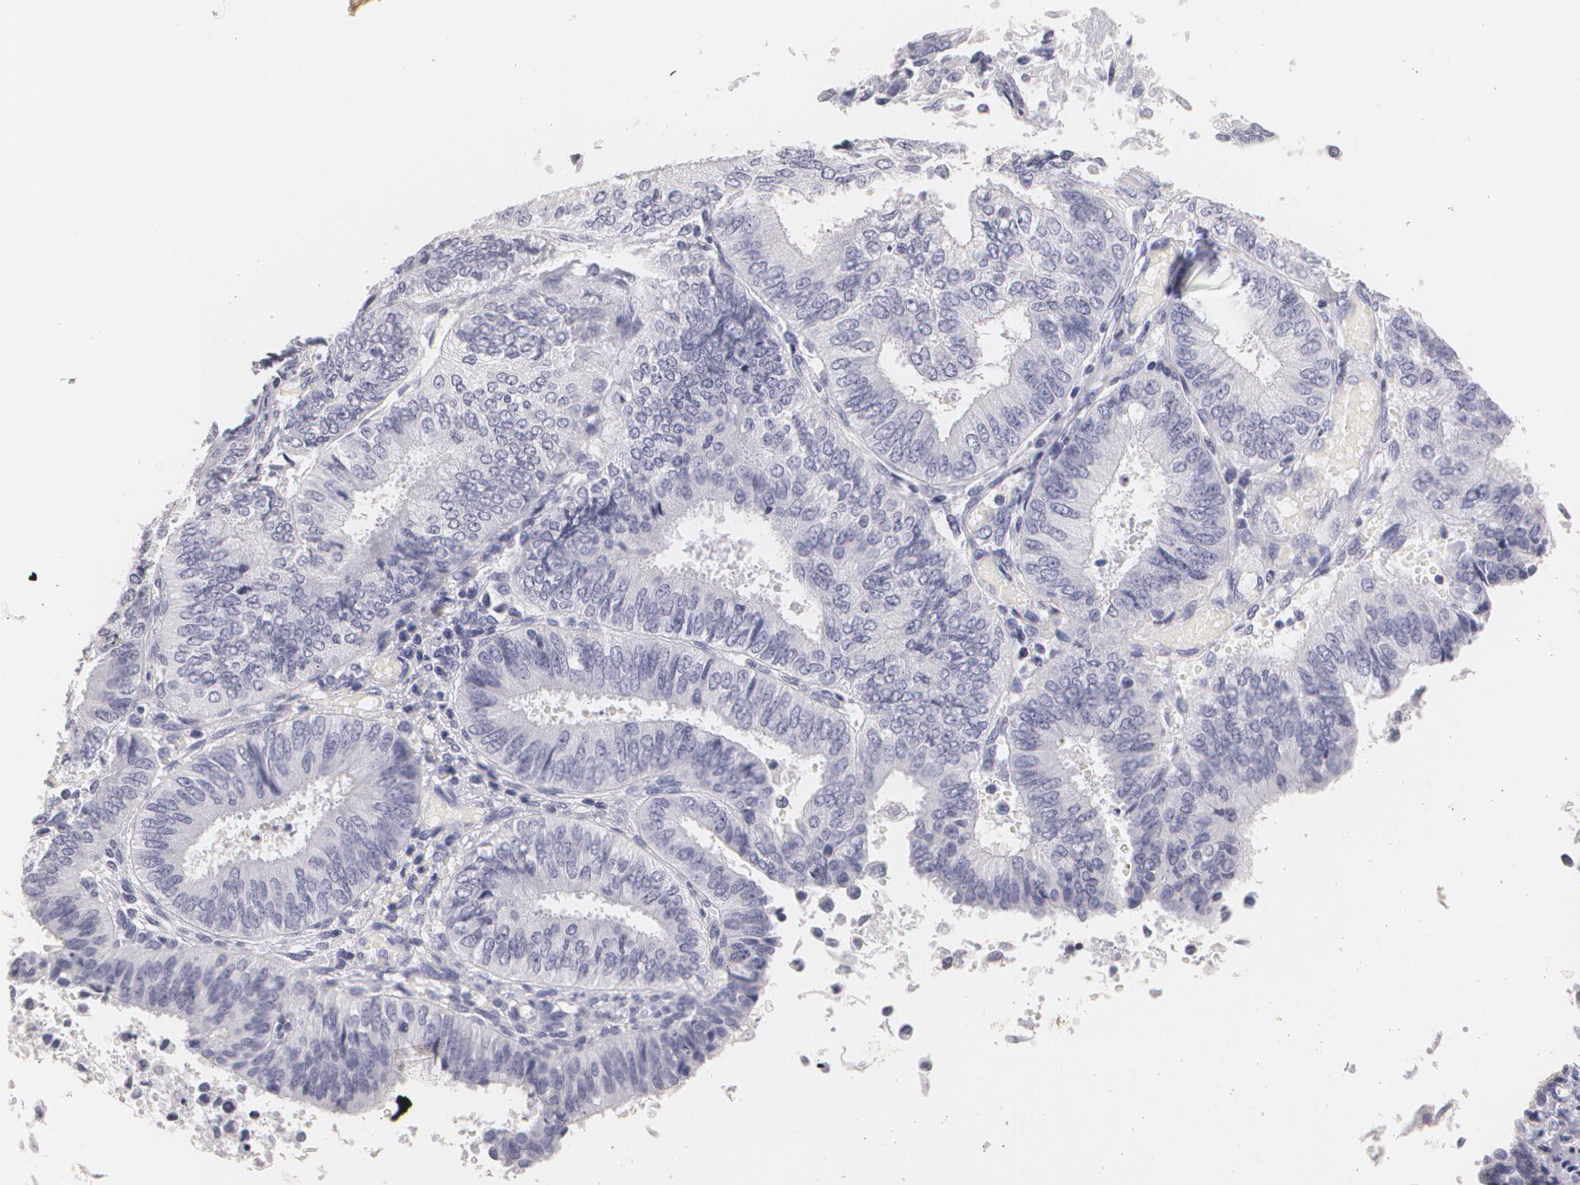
{"staining": {"intensity": "negative", "quantity": "none", "location": "none"}, "tissue": "endometrial cancer", "cell_type": "Tumor cells", "image_type": "cancer", "snomed": [{"axis": "morphology", "description": "Adenocarcinoma, NOS"}, {"axis": "topography", "description": "Endometrium"}], "caption": "Tumor cells are negative for protein expression in human endometrial cancer (adenocarcinoma).", "gene": "NGFR", "patient": {"sex": "female", "age": 55}}